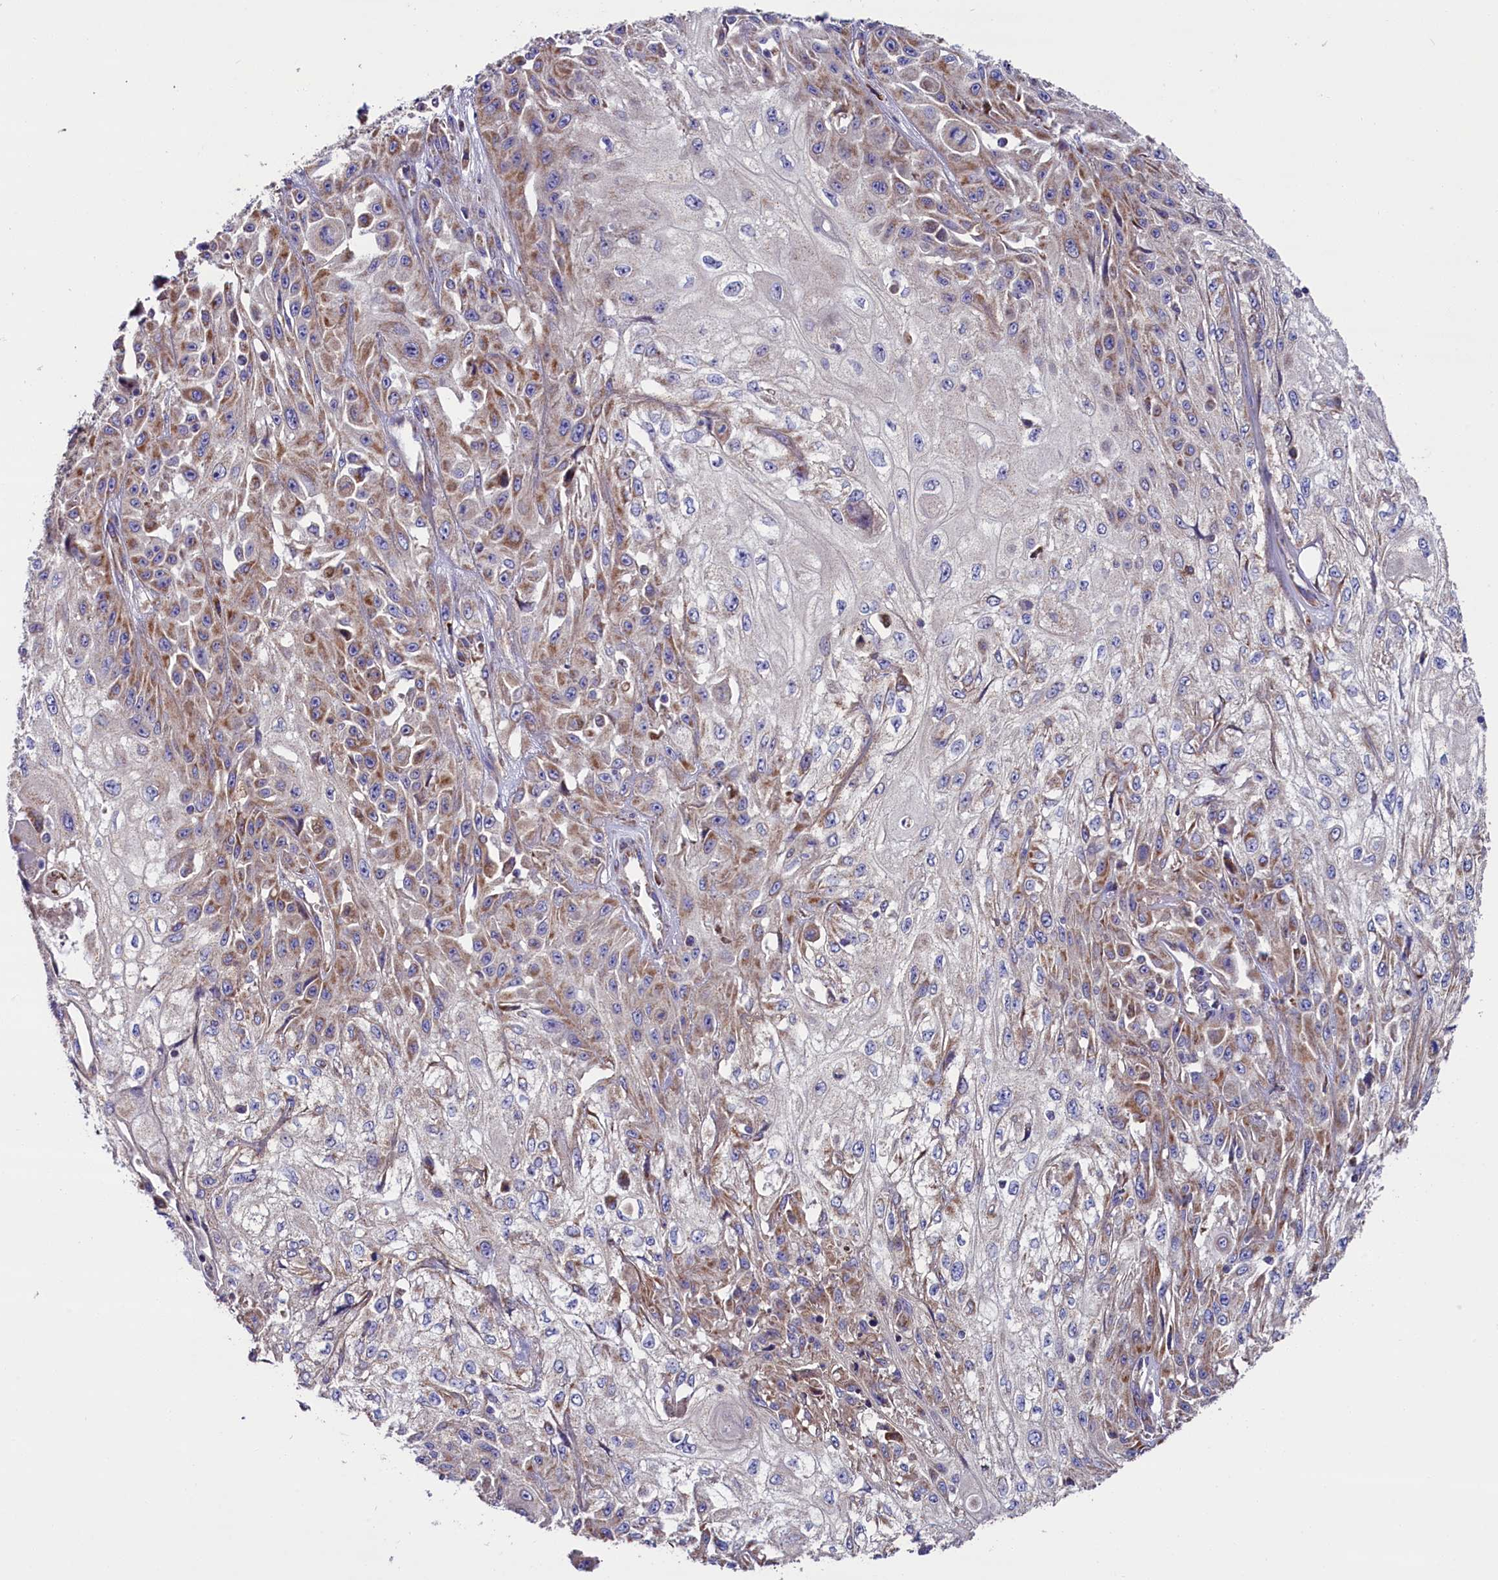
{"staining": {"intensity": "moderate", "quantity": "<25%", "location": "cytoplasmic/membranous"}, "tissue": "skin cancer", "cell_type": "Tumor cells", "image_type": "cancer", "snomed": [{"axis": "morphology", "description": "Squamous cell carcinoma, NOS"}, {"axis": "morphology", "description": "Squamous cell carcinoma, metastatic, NOS"}, {"axis": "topography", "description": "Skin"}, {"axis": "topography", "description": "Lymph node"}], "caption": "Skin cancer (squamous cell carcinoma) stained with a brown dye displays moderate cytoplasmic/membranous positive expression in approximately <25% of tumor cells.", "gene": "ZSWIM1", "patient": {"sex": "male", "age": 75}}